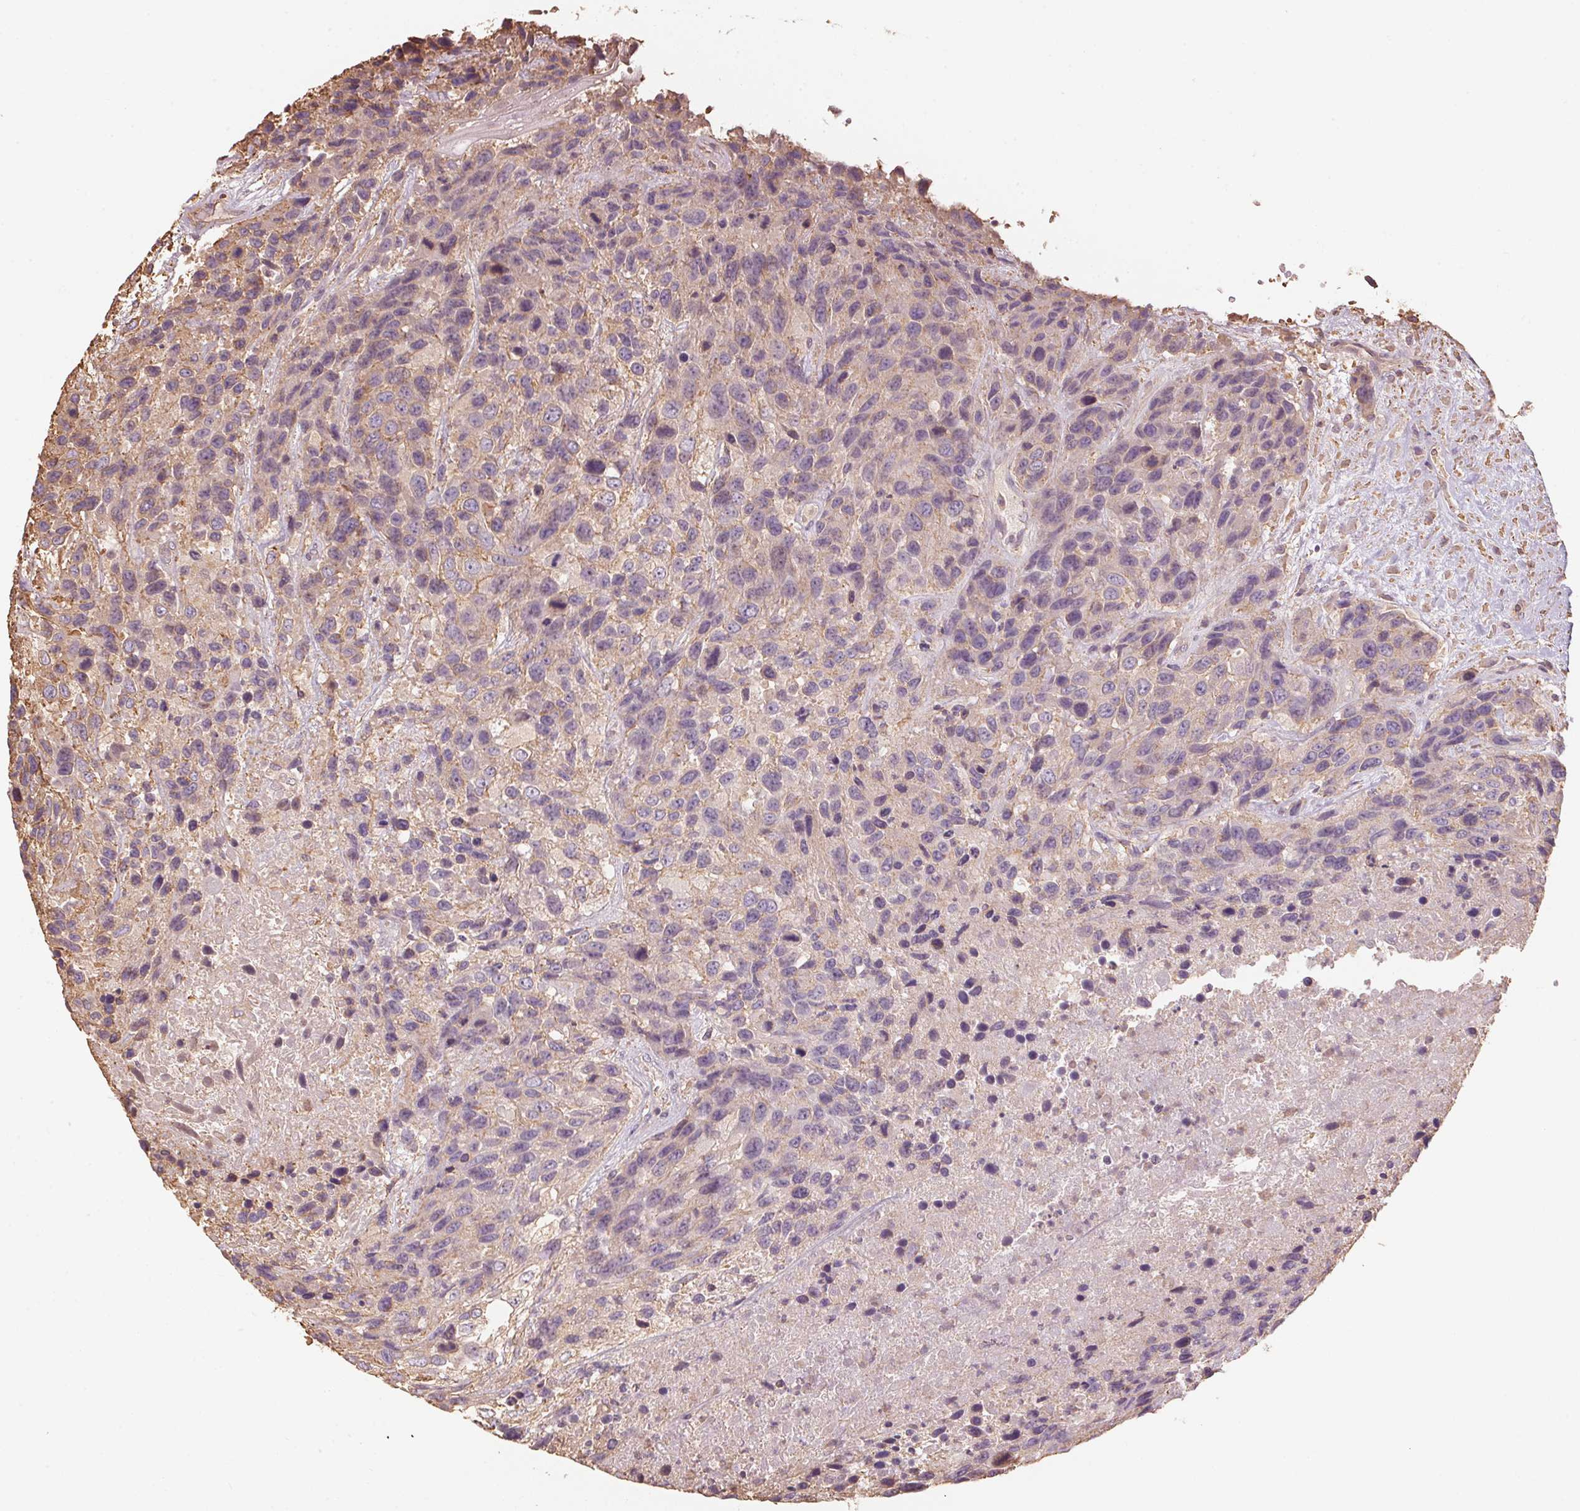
{"staining": {"intensity": "weak", "quantity": "<25%", "location": "cytoplasmic/membranous"}, "tissue": "urothelial cancer", "cell_type": "Tumor cells", "image_type": "cancer", "snomed": [{"axis": "morphology", "description": "Urothelial carcinoma, High grade"}, {"axis": "topography", "description": "Urinary bladder"}], "caption": "DAB immunohistochemical staining of urothelial cancer shows no significant expression in tumor cells.", "gene": "QDPR", "patient": {"sex": "female", "age": 70}}